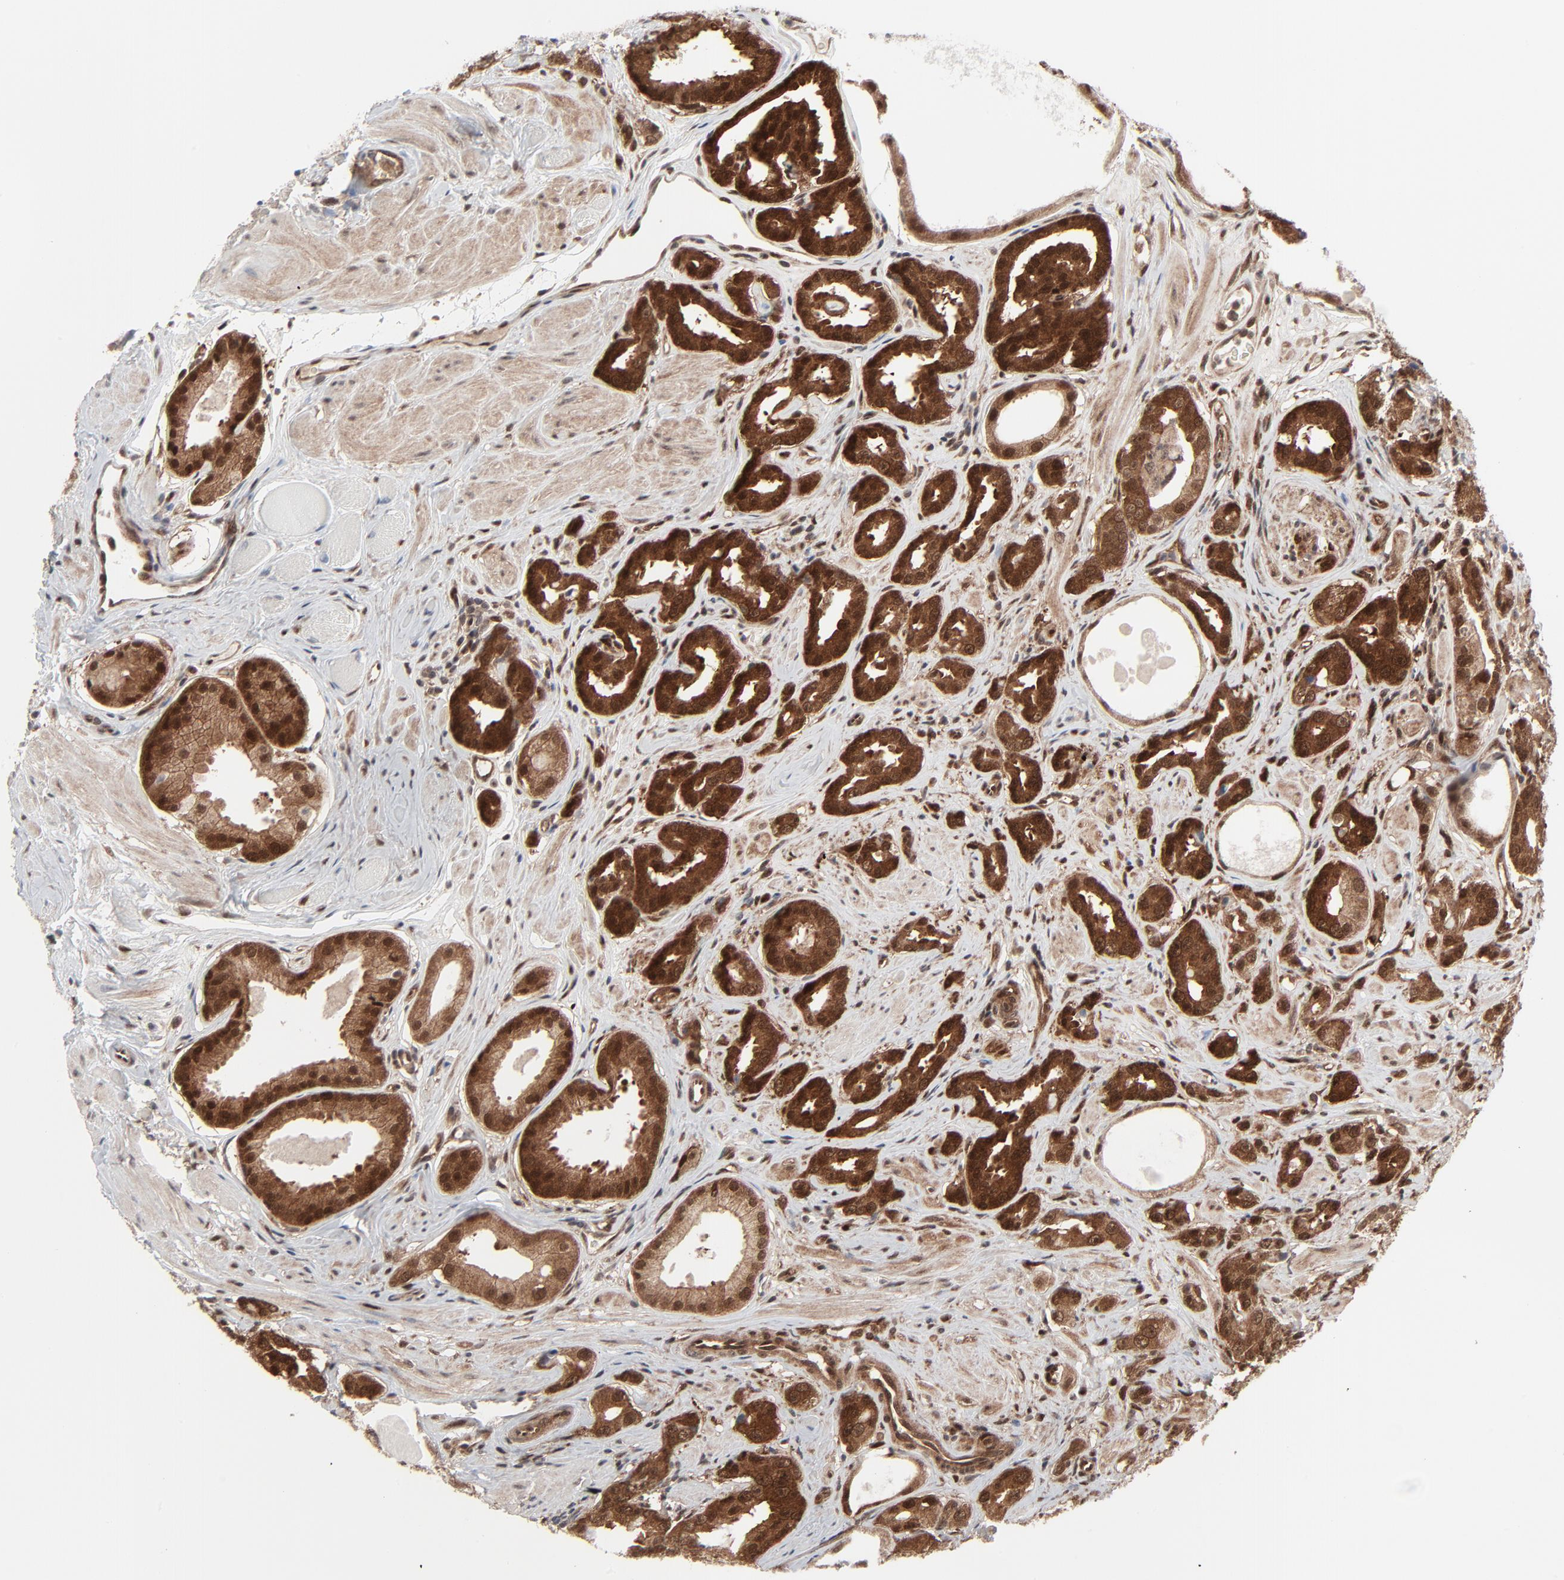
{"staining": {"intensity": "strong", "quantity": ">75%", "location": "cytoplasmic/membranous,nuclear"}, "tissue": "prostate cancer", "cell_type": "Tumor cells", "image_type": "cancer", "snomed": [{"axis": "morphology", "description": "Adenocarcinoma, Medium grade"}, {"axis": "topography", "description": "Prostate"}], "caption": "Protein expression analysis of prostate adenocarcinoma (medium-grade) reveals strong cytoplasmic/membranous and nuclear staining in about >75% of tumor cells. (DAB (3,3'-diaminobenzidine) = brown stain, brightfield microscopy at high magnification).", "gene": "AKT1", "patient": {"sex": "male", "age": 53}}